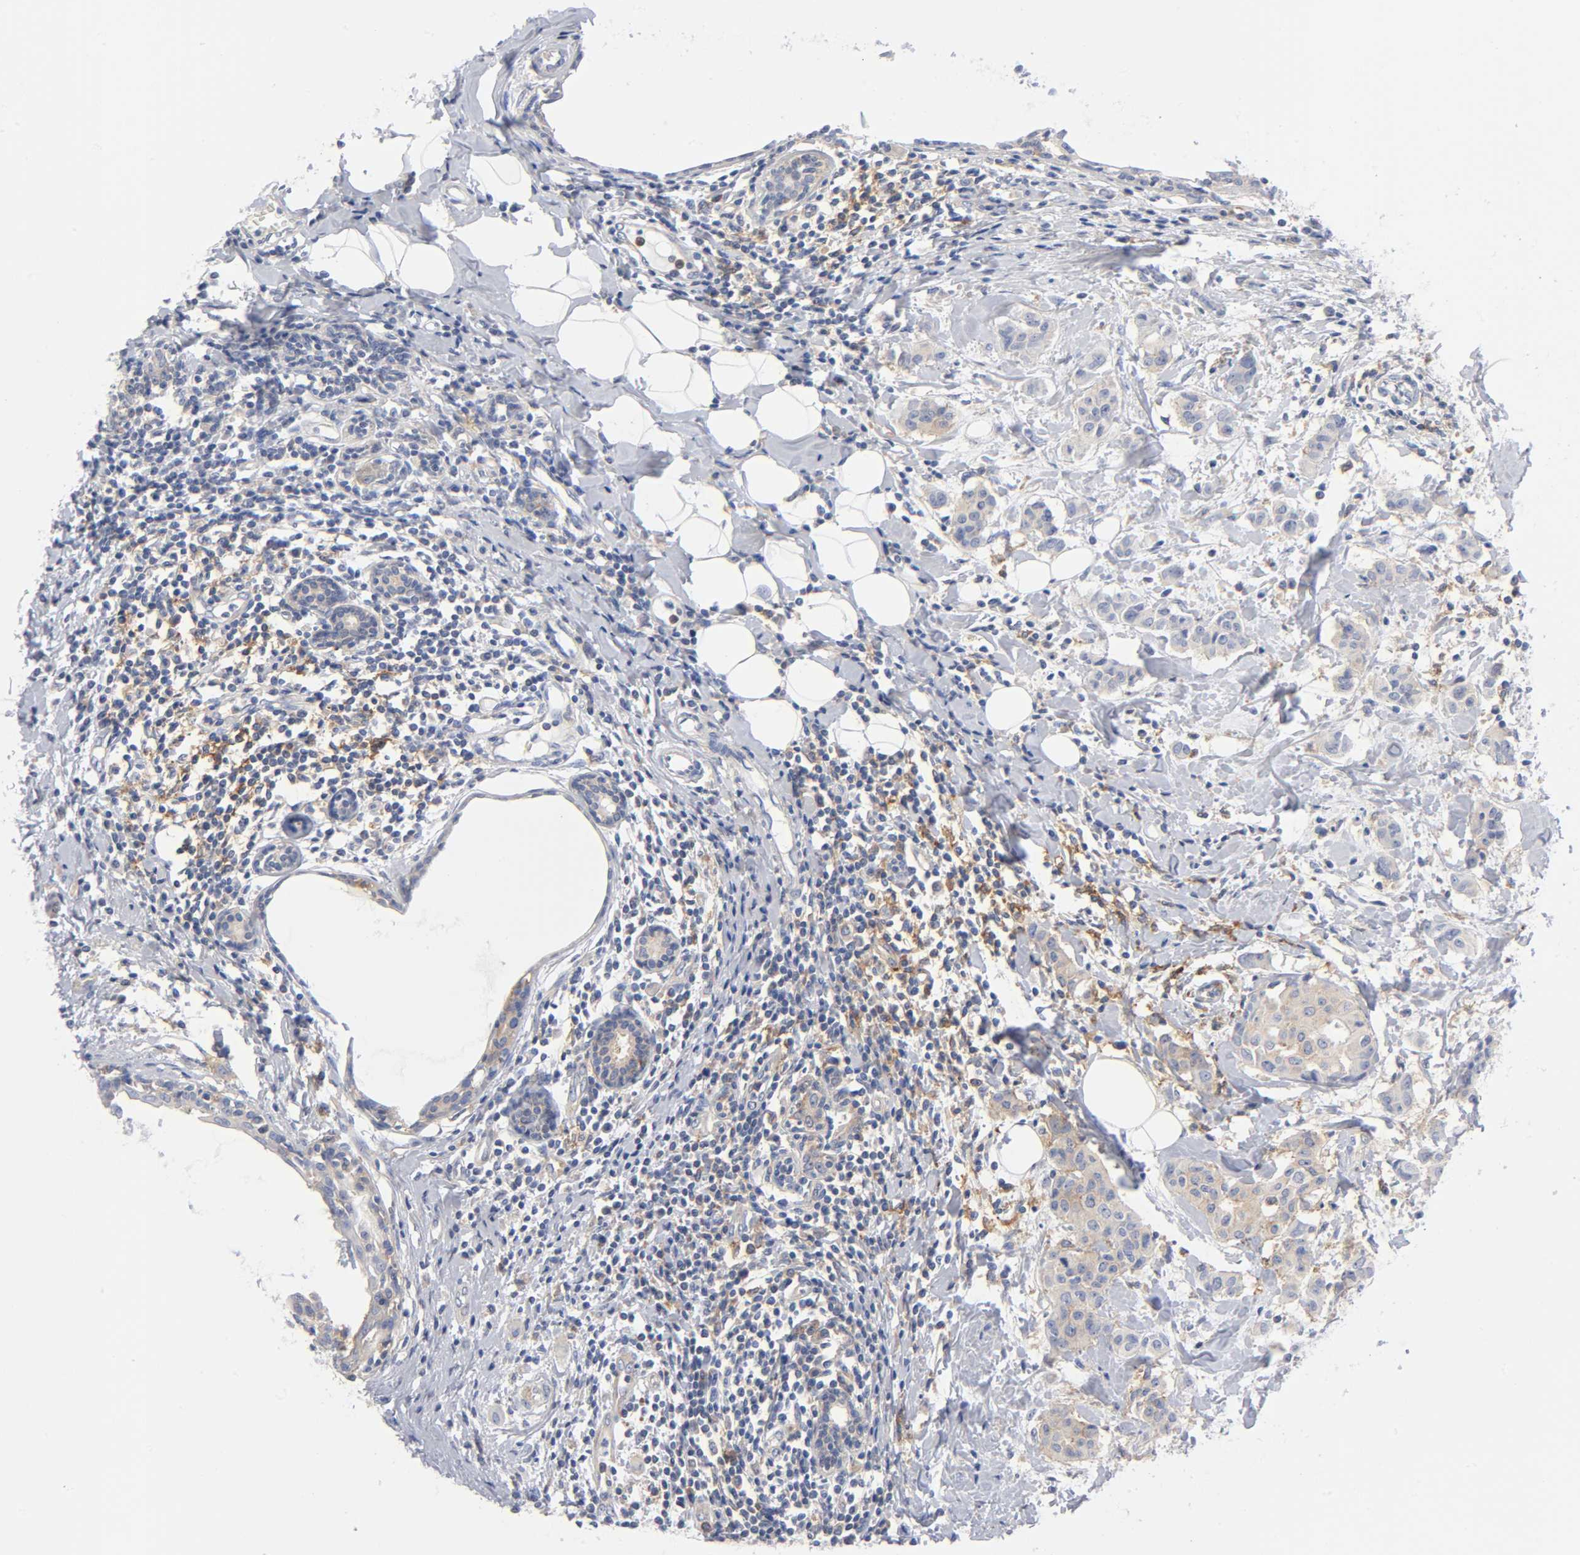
{"staining": {"intensity": "moderate", "quantity": ">75%", "location": "cytoplasmic/membranous"}, "tissue": "breast cancer", "cell_type": "Tumor cells", "image_type": "cancer", "snomed": [{"axis": "morphology", "description": "Duct carcinoma"}, {"axis": "topography", "description": "Breast"}], "caption": "There is medium levels of moderate cytoplasmic/membranous expression in tumor cells of breast invasive ductal carcinoma, as demonstrated by immunohistochemical staining (brown color).", "gene": "CD86", "patient": {"sex": "female", "age": 40}}